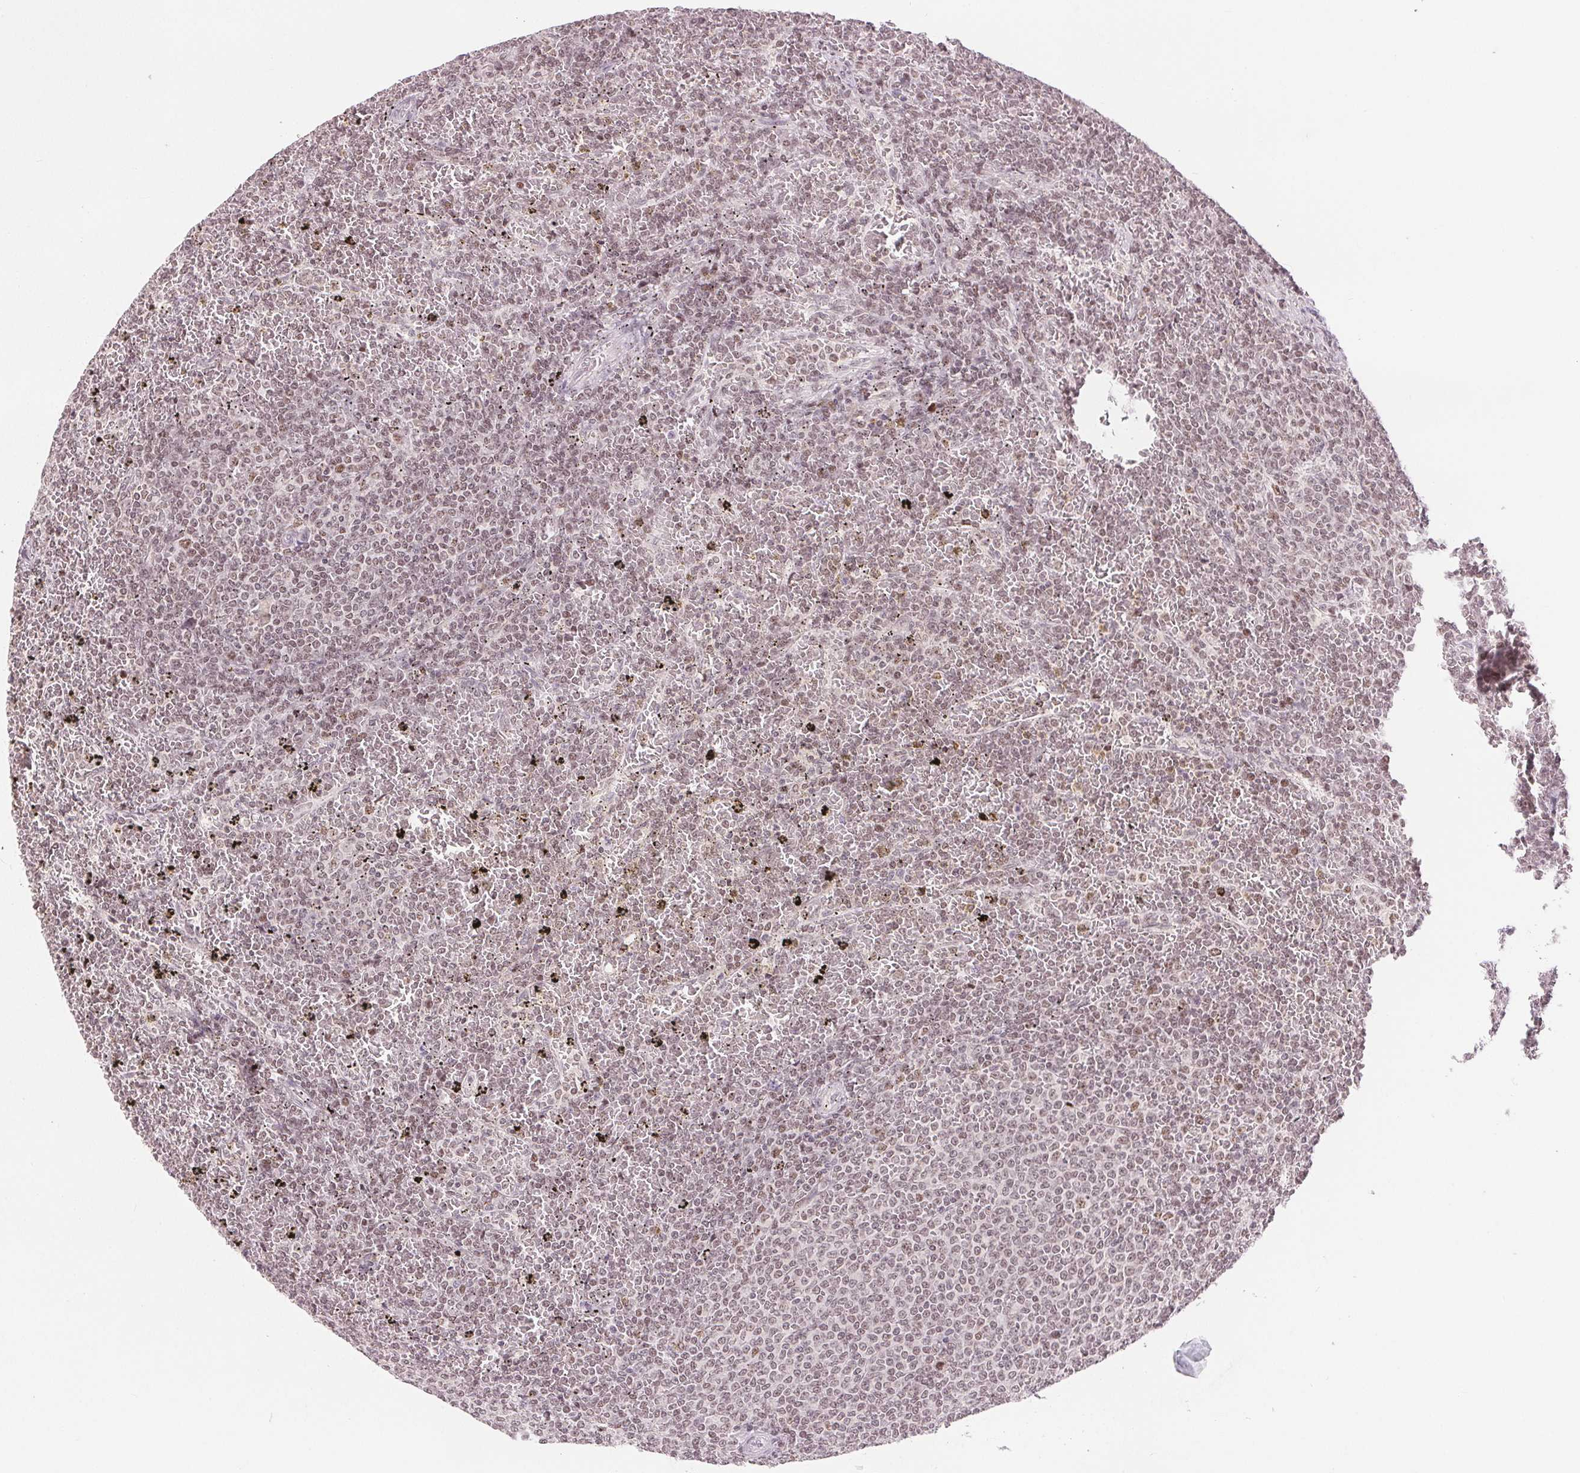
{"staining": {"intensity": "weak", "quantity": "25%-75%", "location": "nuclear"}, "tissue": "lymphoma", "cell_type": "Tumor cells", "image_type": "cancer", "snomed": [{"axis": "morphology", "description": "Malignant lymphoma, non-Hodgkin's type, Low grade"}, {"axis": "topography", "description": "Spleen"}], "caption": "Immunohistochemistry histopathology image of lymphoma stained for a protein (brown), which shows low levels of weak nuclear expression in approximately 25%-75% of tumor cells.", "gene": "DEK", "patient": {"sex": "female", "age": 77}}